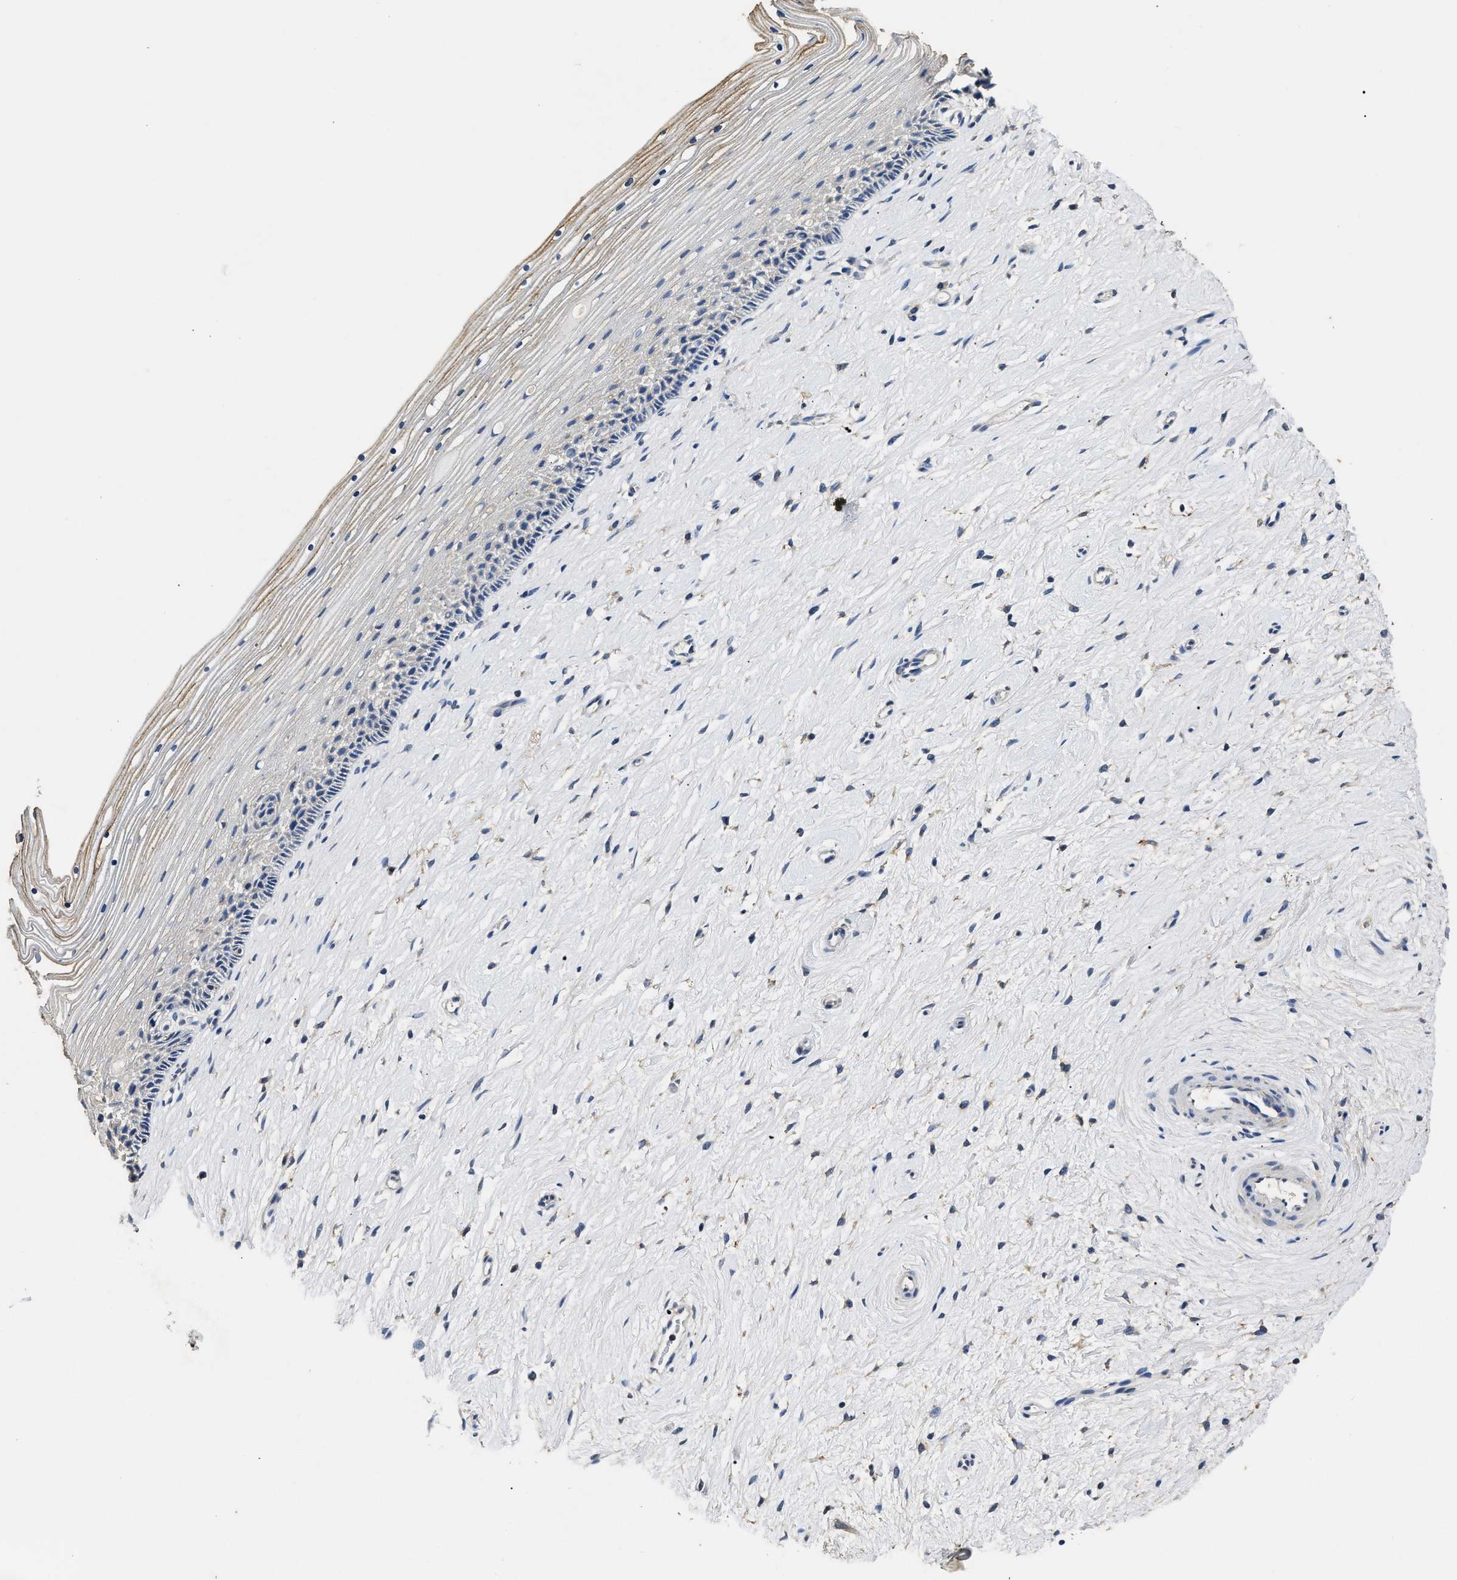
{"staining": {"intensity": "weak", "quantity": "25%-75%", "location": "cytoplasmic/membranous"}, "tissue": "cervix", "cell_type": "Squamous epithelial cells", "image_type": "normal", "snomed": [{"axis": "morphology", "description": "Normal tissue, NOS"}, {"axis": "topography", "description": "Cervix"}], "caption": "Brown immunohistochemical staining in benign cervix displays weak cytoplasmic/membranous expression in approximately 25%-75% of squamous epithelial cells. The protein is stained brown, and the nuclei are stained in blue (DAB IHC with brightfield microscopy, high magnification).", "gene": "CTNNA1", "patient": {"sex": "female", "age": 39}}